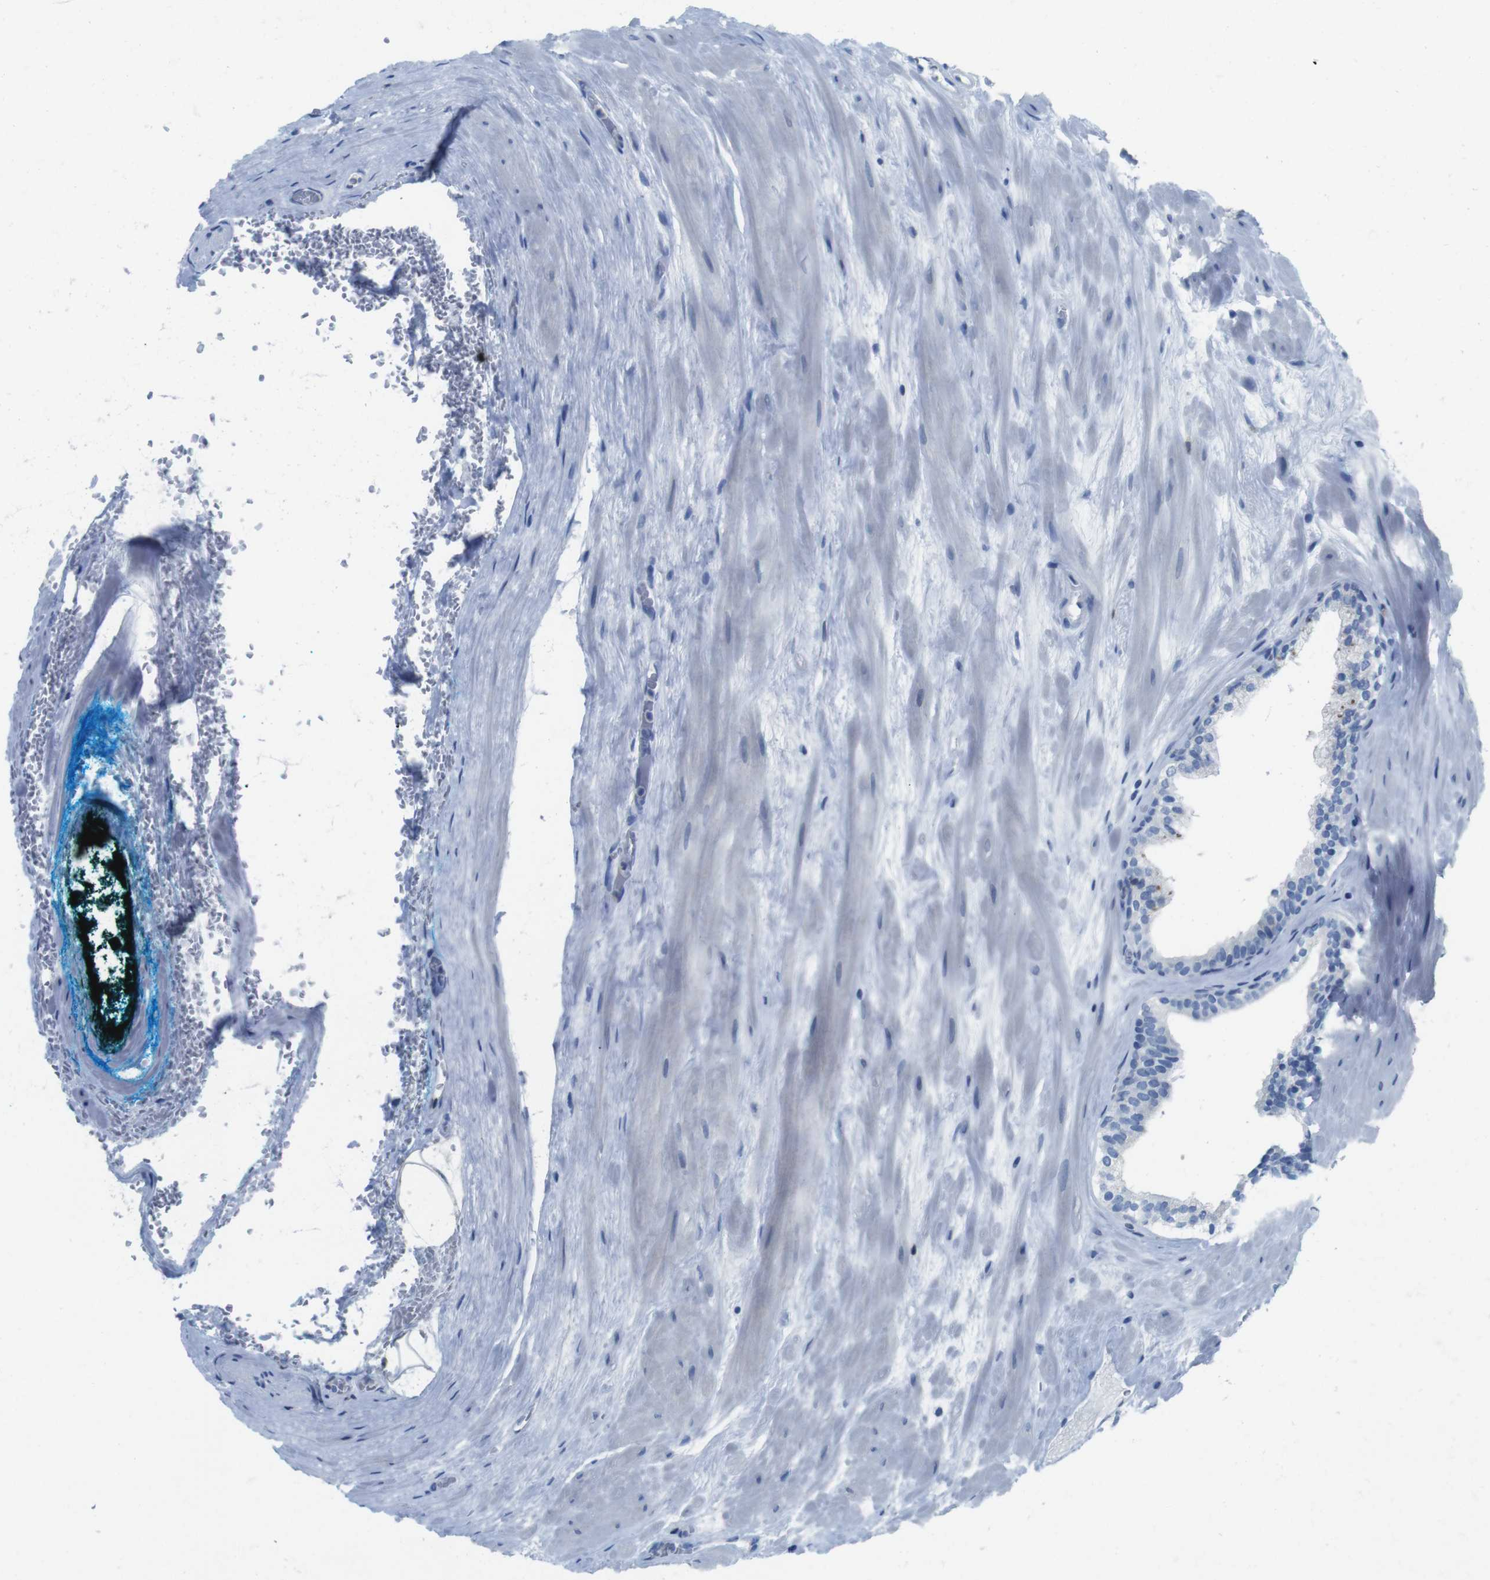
{"staining": {"intensity": "negative", "quantity": "none", "location": "none"}, "tissue": "prostate cancer", "cell_type": "Tumor cells", "image_type": "cancer", "snomed": [{"axis": "morphology", "description": "Adenocarcinoma, High grade"}, {"axis": "topography", "description": "Prostate"}], "caption": "Prostate cancer (high-grade adenocarcinoma) was stained to show a protein in brown. There is no significant expression in tumor cells.", "gene": "CD5", "patient": {"sex": "male", "age": 60}}